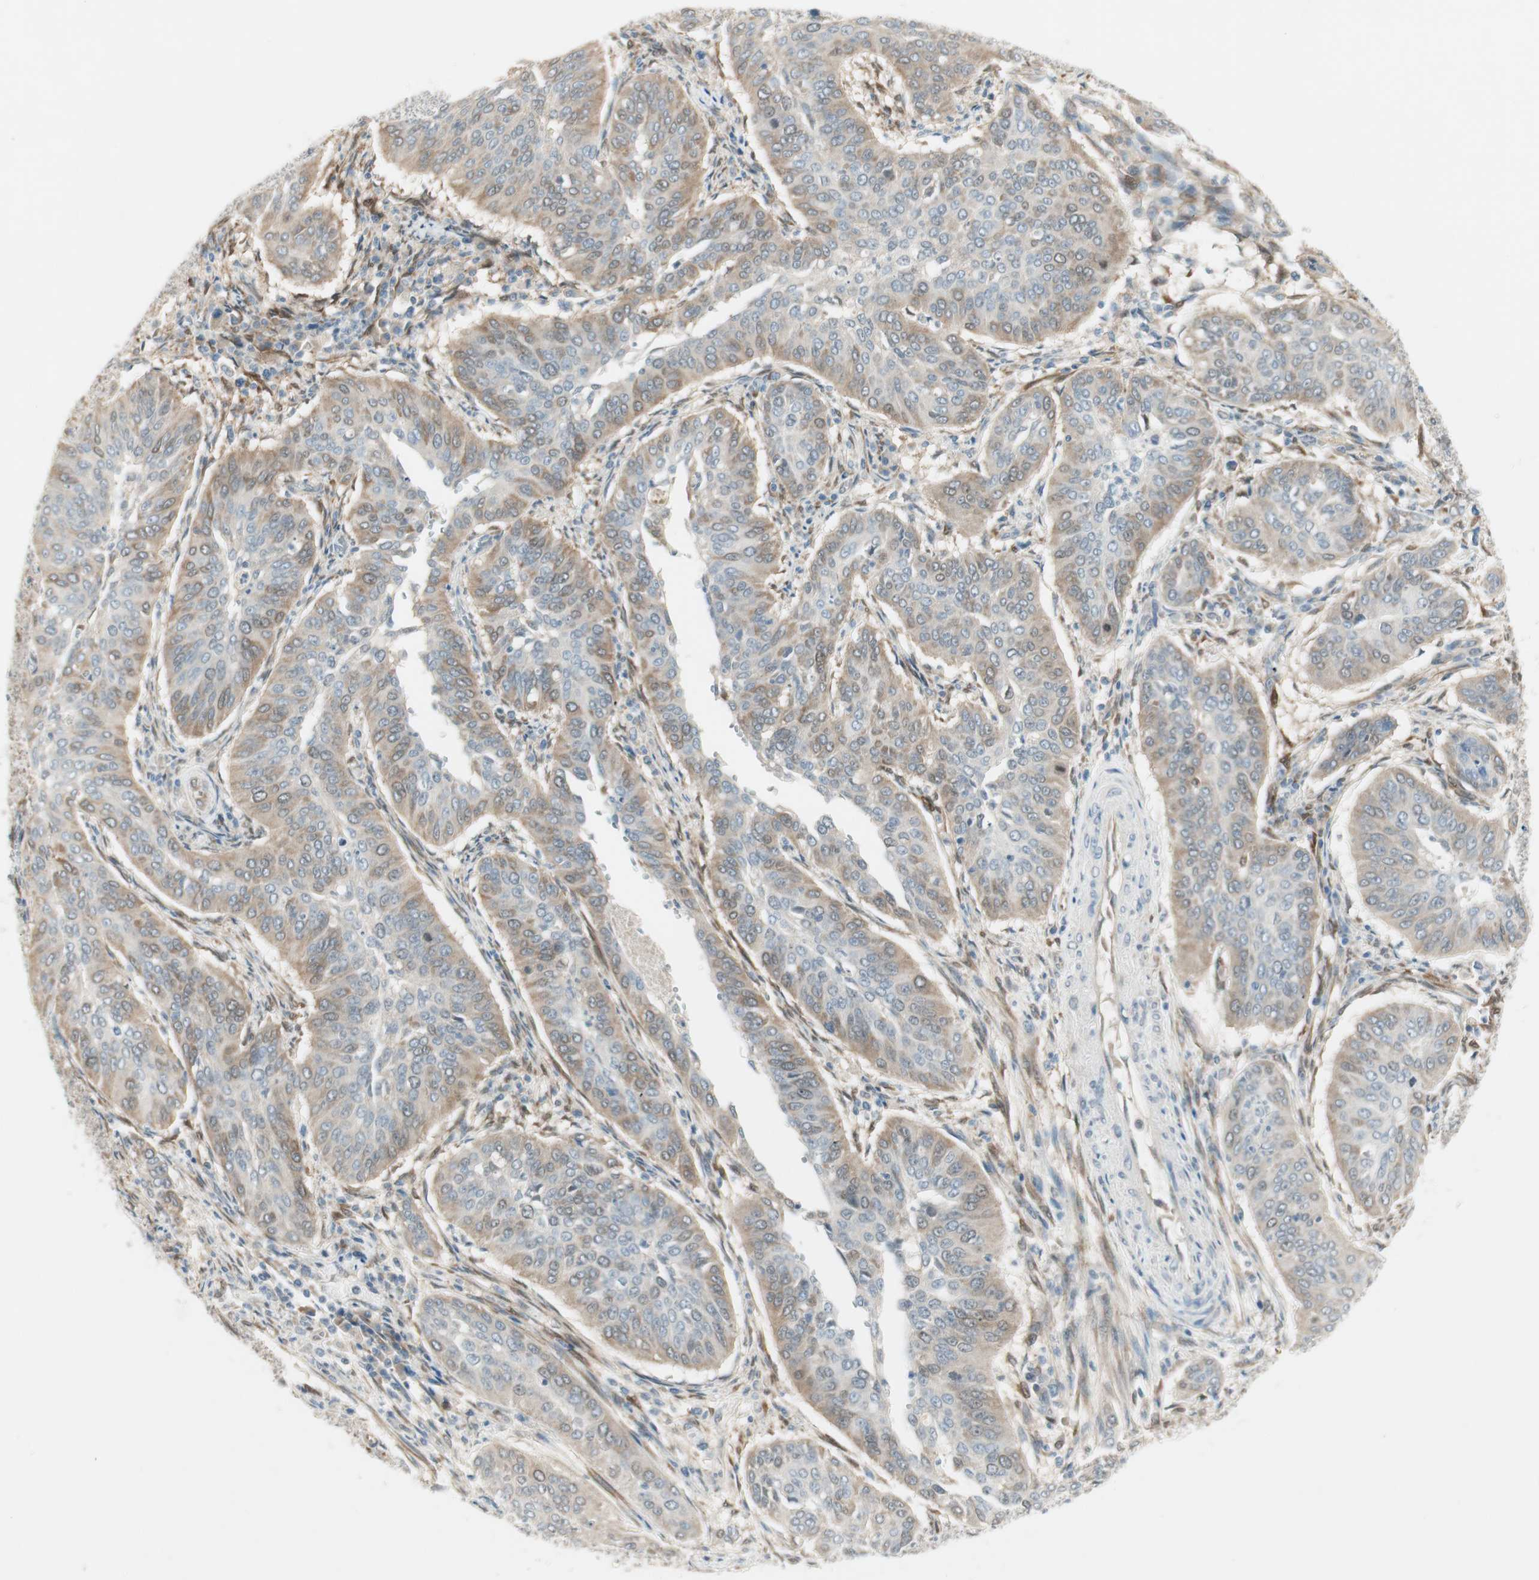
{"staining": {"intensity": "weak", "quantity": ">75%", "location": "cytoplasmic/membranous"}, "tissue": "cervical cancer", "cell_type": "Tumor cells", "image_type": "cancer", "snomed": [{"axis": "morphology", "description": "Normal tissue, NOS"}, {"axis": "morphology", "description": "Squamous cell carcinoma, NOS"}, {"axis": "topography", "description": "Cervix"}], "caption": "An IHC micrograph of tumor tissue is shown. Protein staining in brown labels weak cytoplasmic/membranous positivity in squamous cell carcinoma (cervical) within tumor cells.", "gene": "STON1-GTF2A1L", "patient": {"sex": "female", "age": 39}}